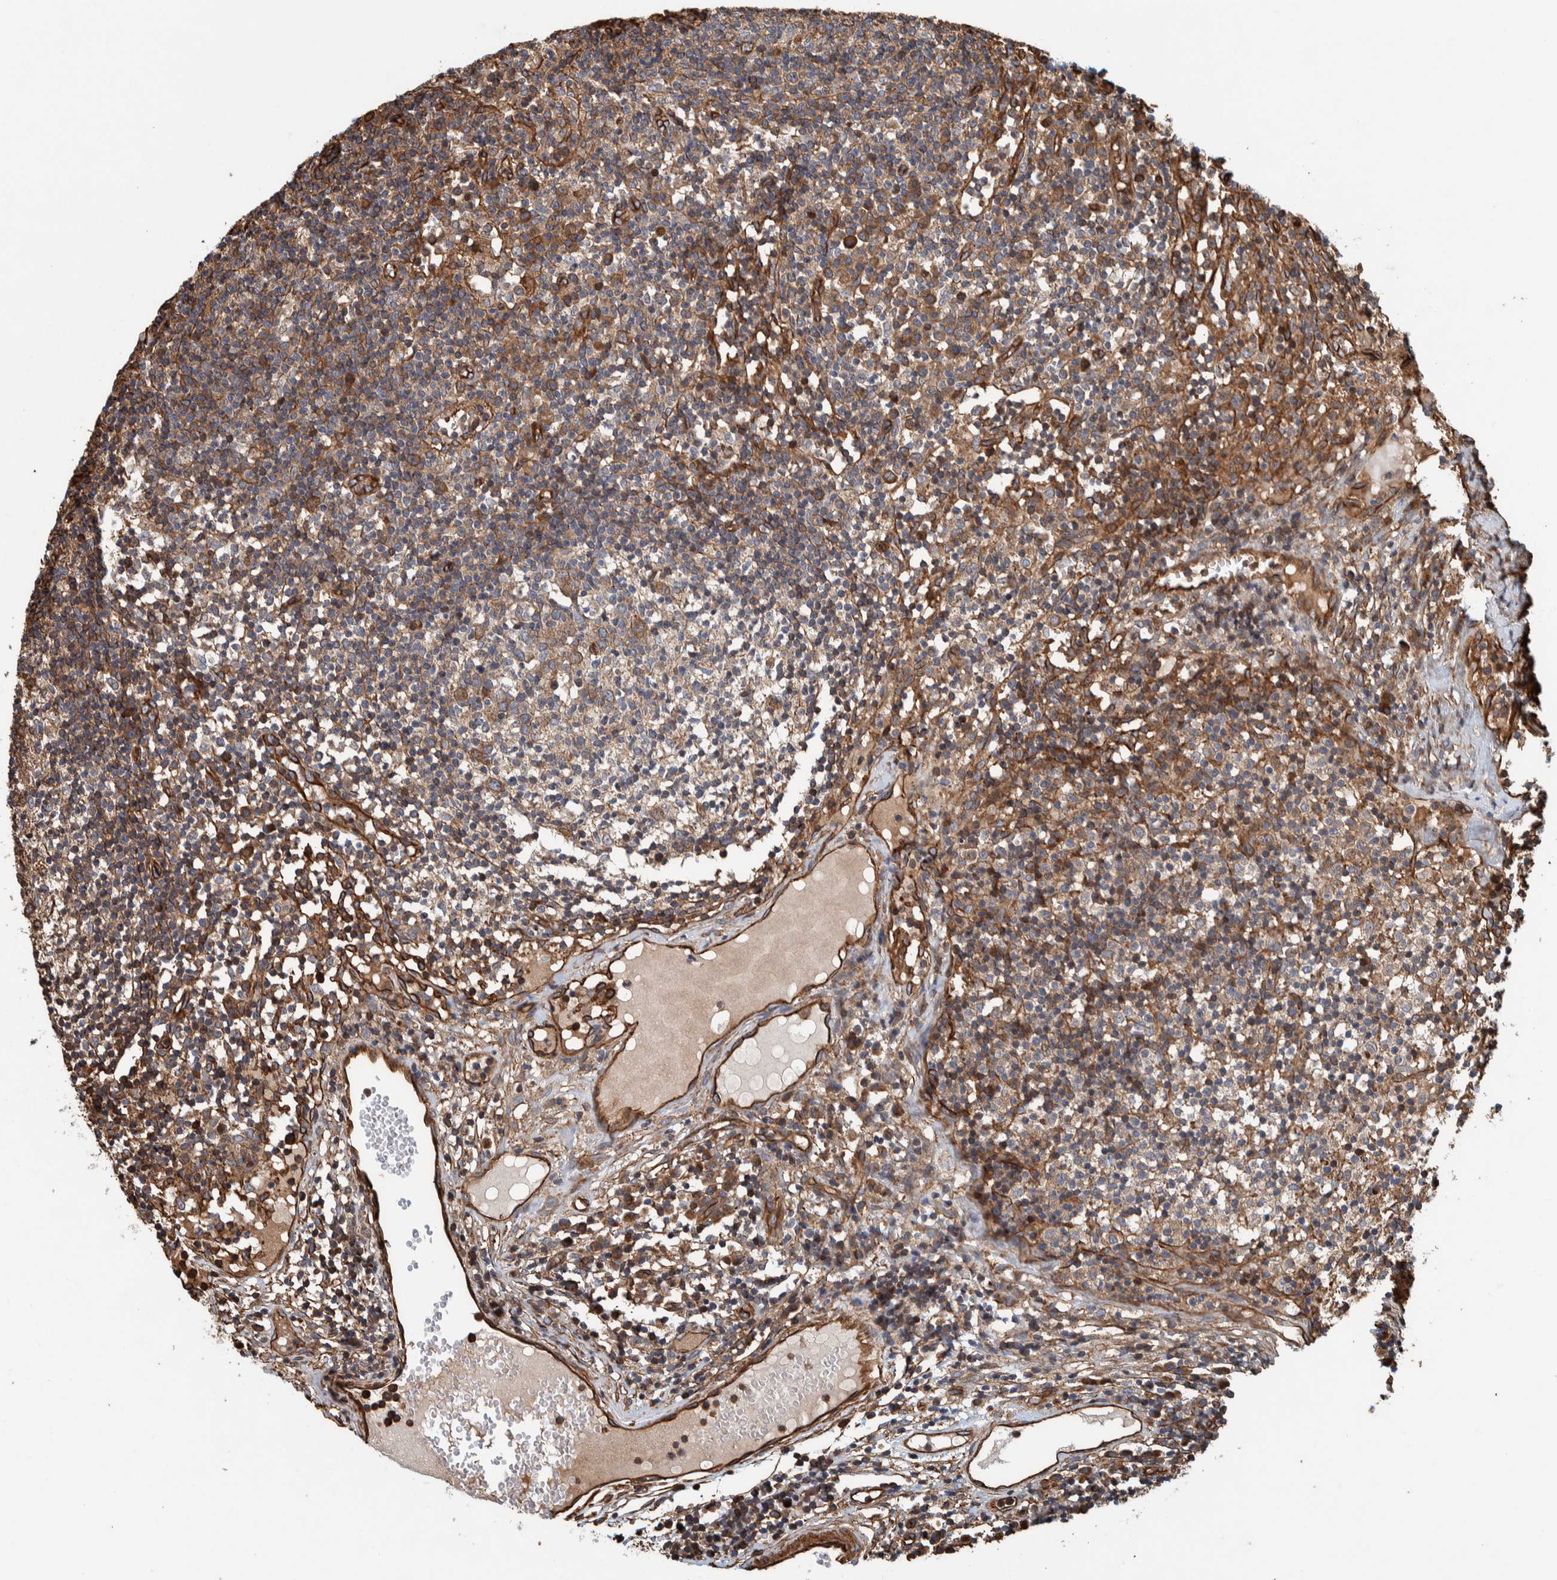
{"staining": {"intensity": "moderate", "quantity": ">75%", "location": "cytoplasmic/membranous"}, "tissue": "lymph node", "cell_type": "Germinal center cells", "image_type": "normal", "snomed": [{"axis": "morphology", "description": "Normal tissue, NOS"}, {"axis": "morphology", "description": "Inflammation, NOS"}, {"axis": "topography", "description": "Lymph node"}], "caption": "Immunohistochemical staining of normal lymph node shows moderate cytoplasmic/membranous protein staining in about >75% of germinal center cells.", "gene": "PKD1L1", "patient": {"sex": "male", "age": 55}}